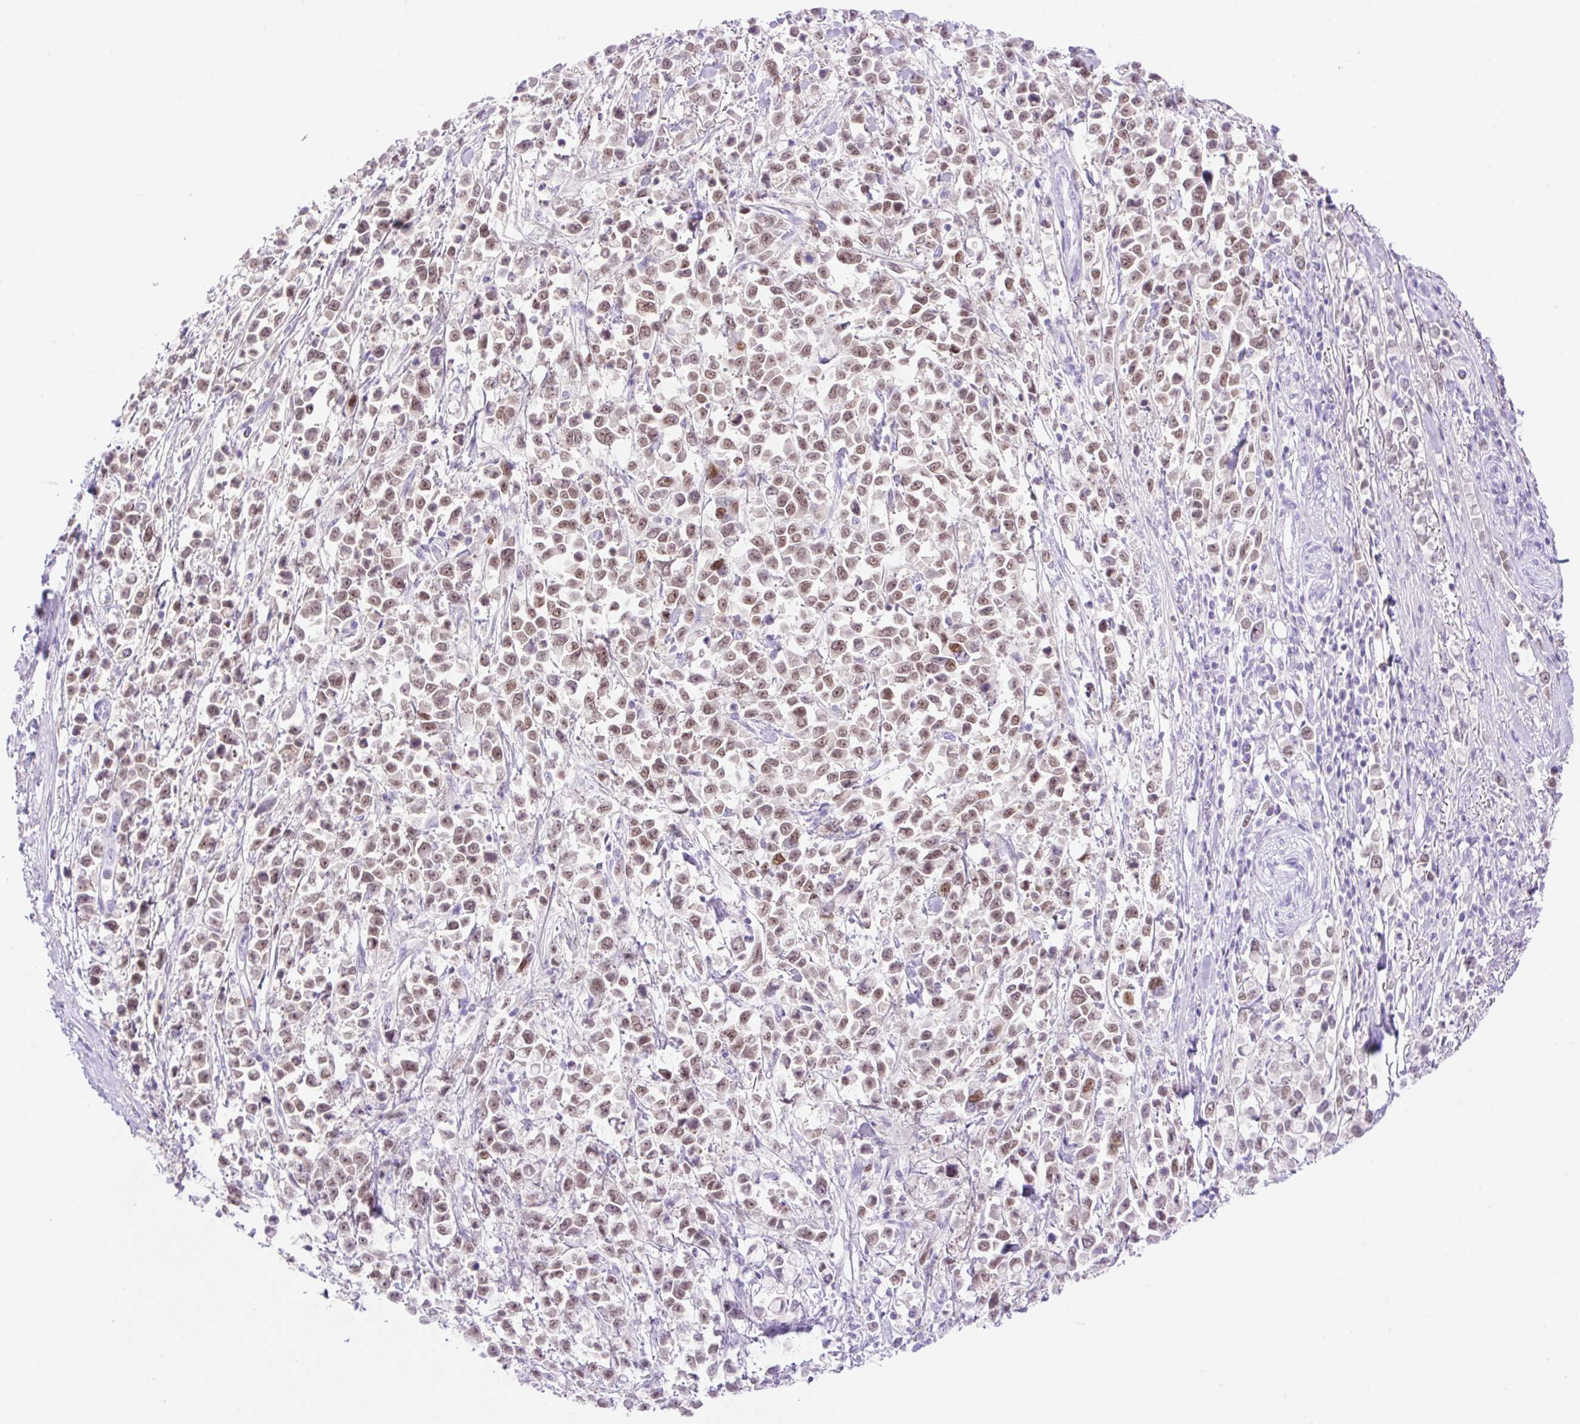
{"staining": {"intensity": "moderate", "quantity": ">75%", "location": "nuclear"}, "tissue": "stomach cancer", "cell_type": "Tumor cells", "image_type": "cancer", "snomed": [{"axis": "morphology", "description": "Adenocarcinoma, NOS"}, {"axis": "topography", "description": "Stomach"}], "caption": "This is an image of immunohistochemistry staining of adenocarcinoma (stomach), which shows moderate expression in the nuclear of tumor cells.", "gene": "CDX1", "patient": {"sex": "female", "age": 81}}